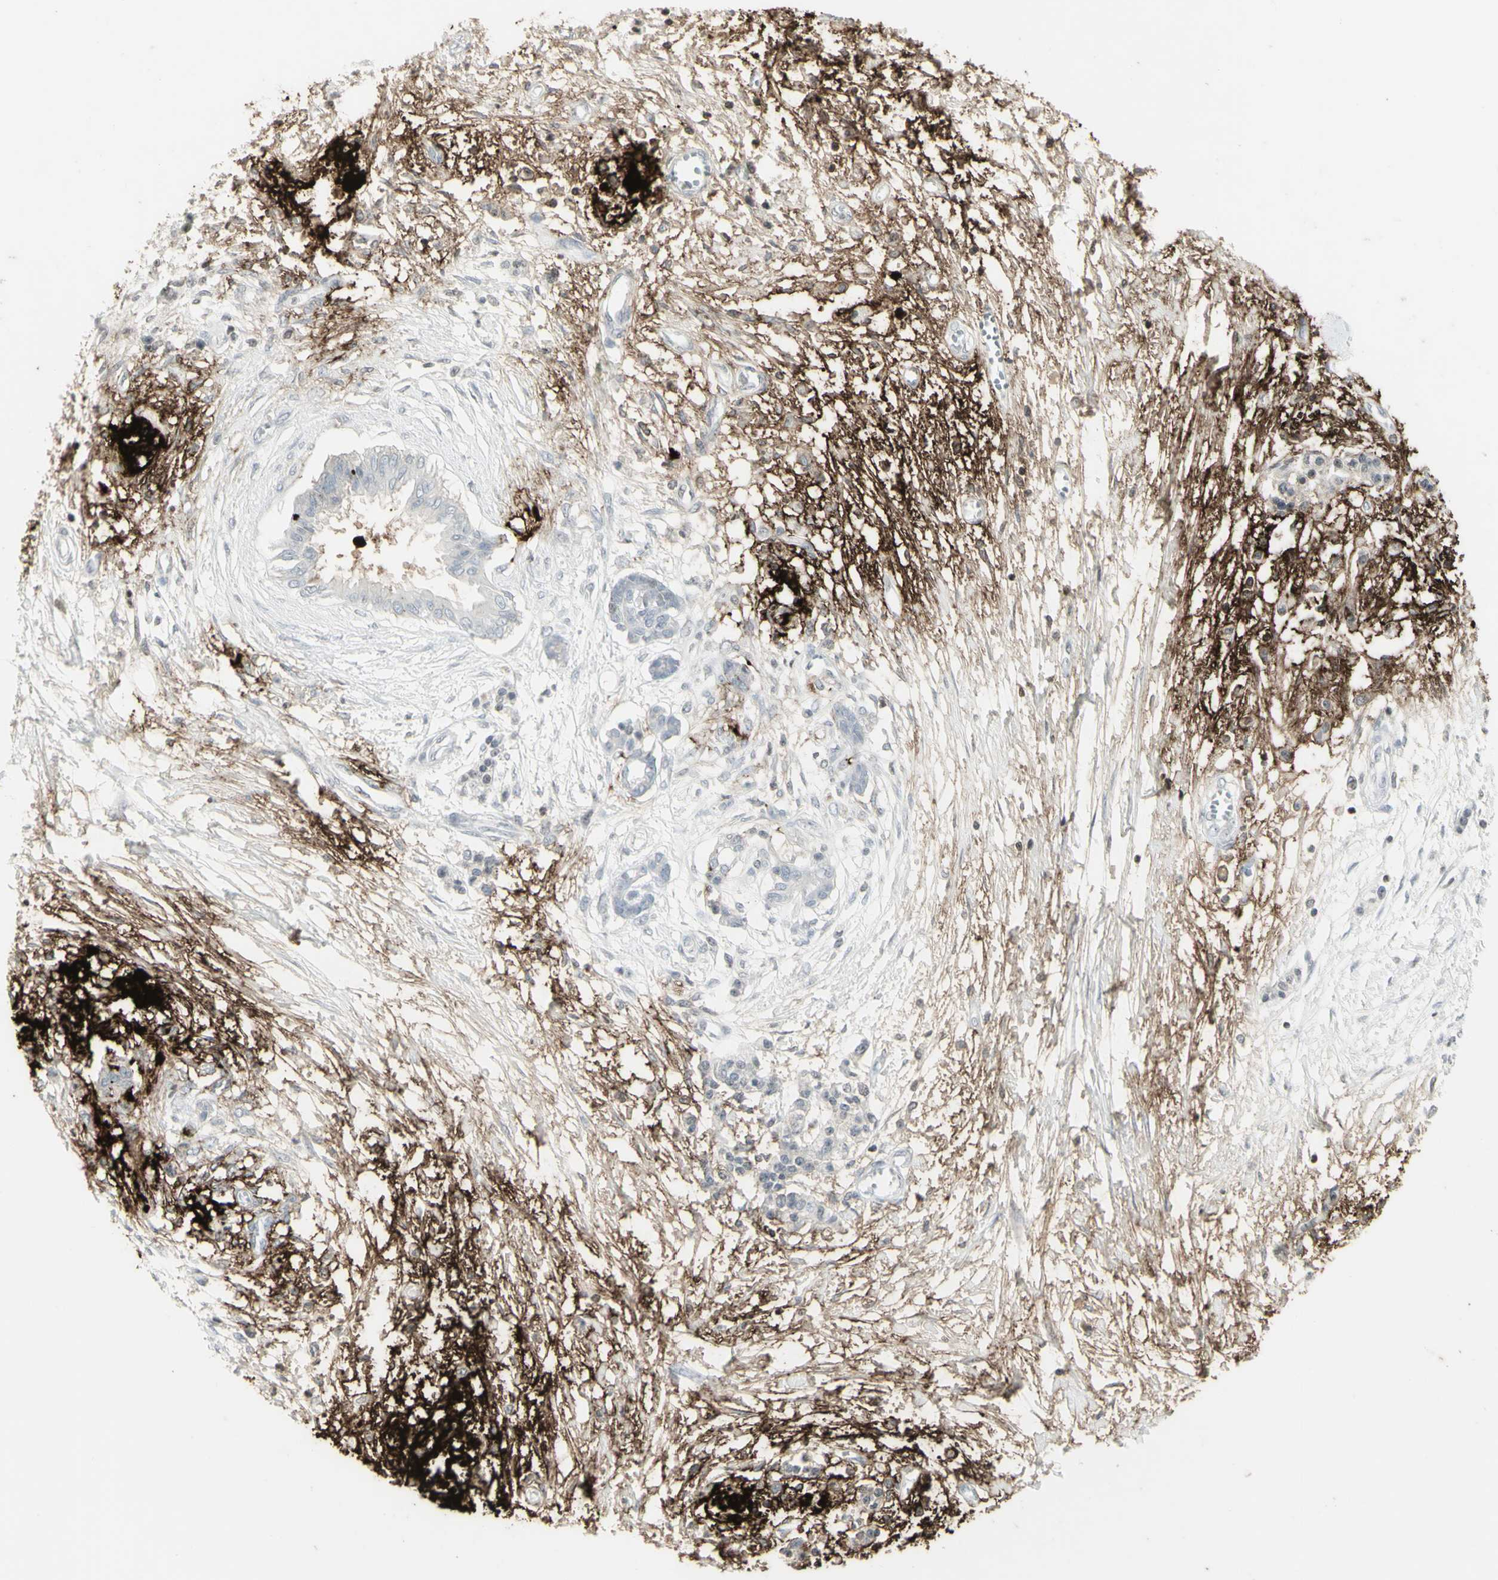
{"staining": {"intensity": "negative", "quantity": "none", "location": "none"}, "tissue": "pancreatic cancer", "cell_type": "Tumor cells", "image_type": "cancer", "snomed": [{"axis": "morphology", "description": "Adenocarcinoma, NOS"}, {"axis": "topography", "description": "Pancreas"}], "caption": "Immunohistochemistry (IHC) image of pancreatic cancer stained for a protein (brown), which displays no positivity in tumor cells. The staining is performed using DAB (3,3'-diaminobenzidine) brown chromogen with nuclei counter-stained in using hematoxylin.", "gene": "MUC5AC", "patient": {"sex": "male", "age": 56}}